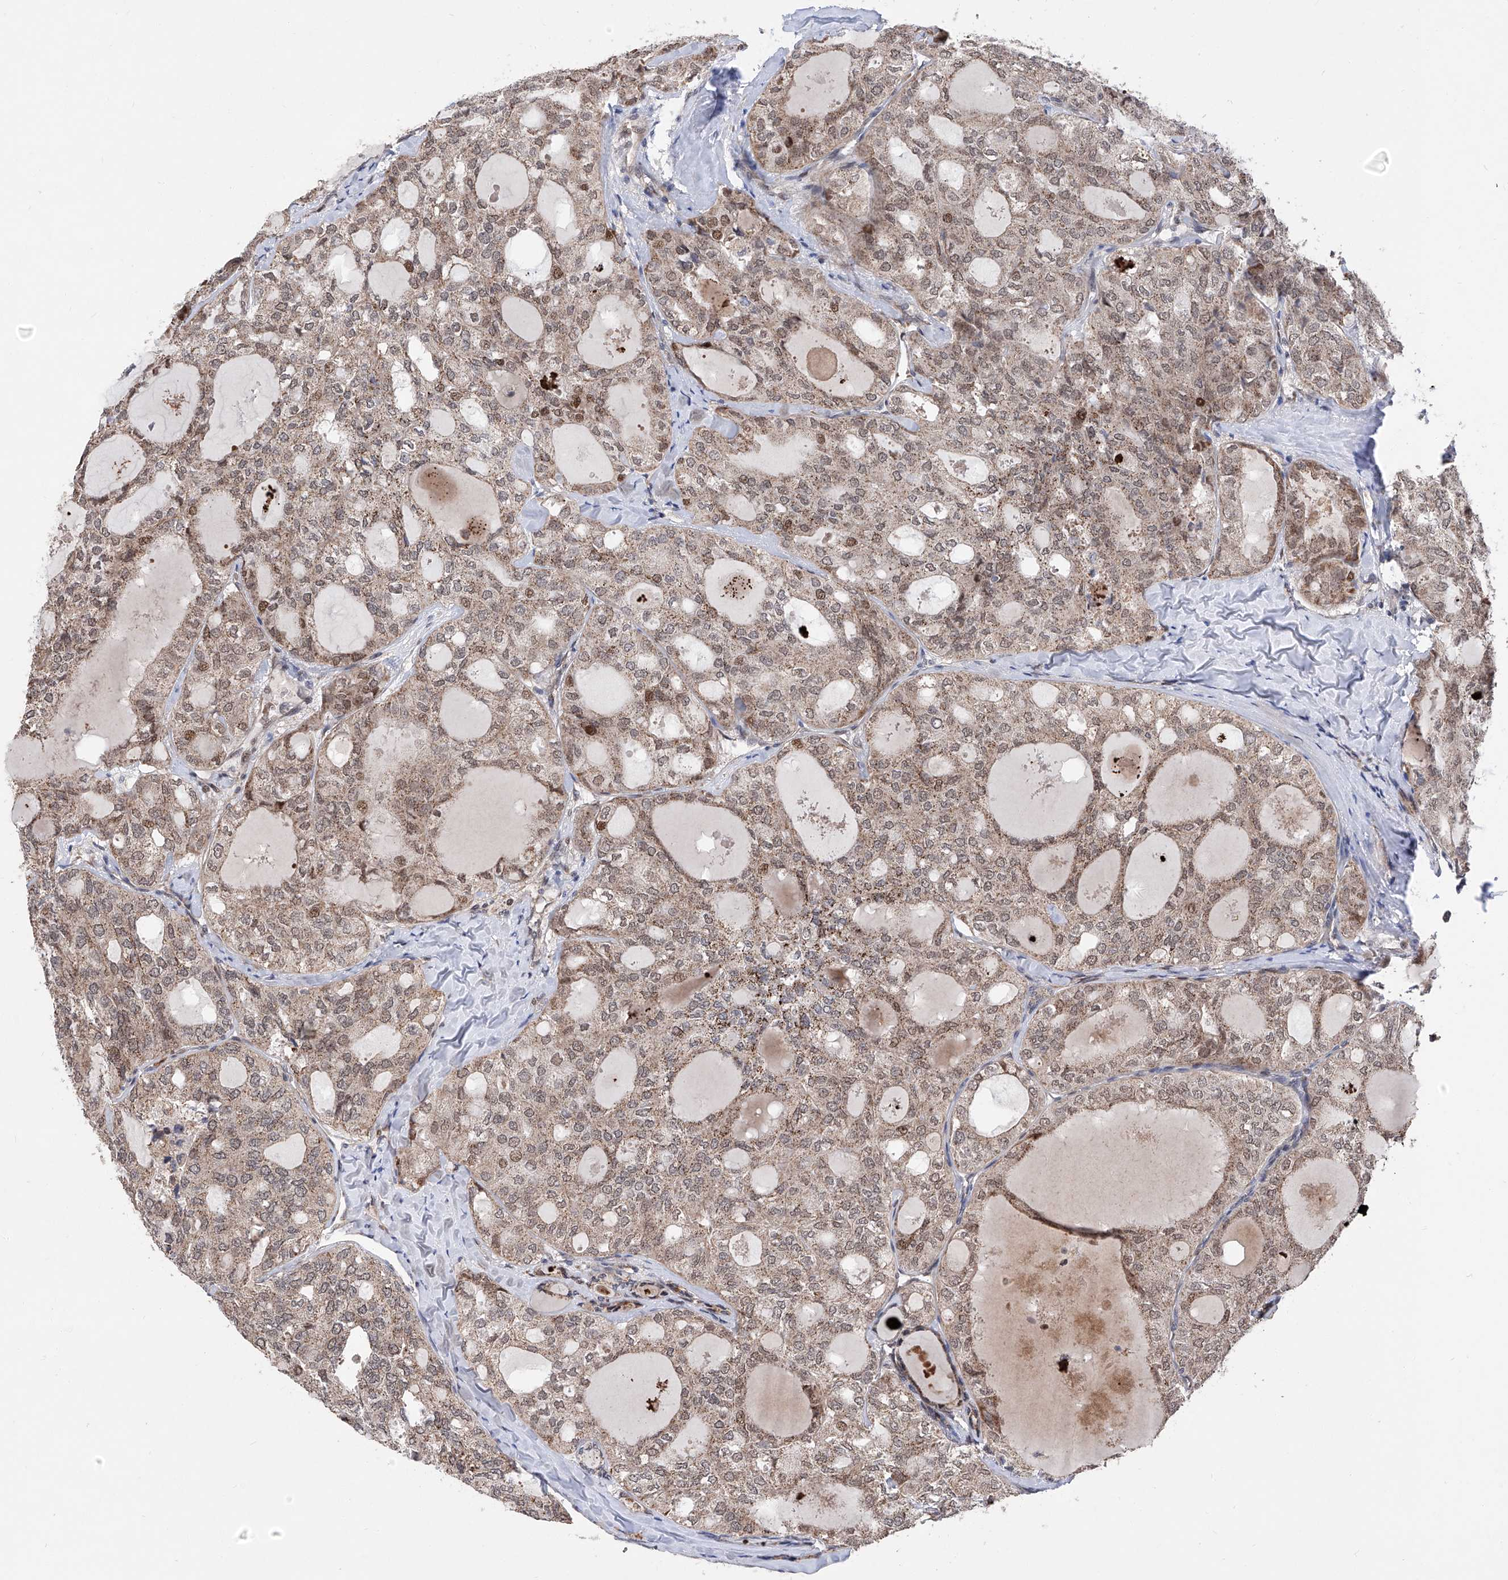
{"staining": {"intensity": "weak", "quantity": ">75%", "location": "cytoplasmic/membranous,nuclear"}, "tissue": "thyroid cancer", "cell_type": "Tumor cells", "image_type": "cancer", "snomed": [{"axis": "morphology", "description": "Follicular adenoma carcinoma, NOS"}, {"axis": "topography", "description": "Thyroid gland"}], "caption": "Thyroid follicular adenoma carcinoma was stained to show a protein in brown. There is low levels of weak cytoplasmic/membranous and nuclear positivity in about >75% of tumor cells.", "gene": "FARP2", "patient": {"sex": "male", "age": 75}}